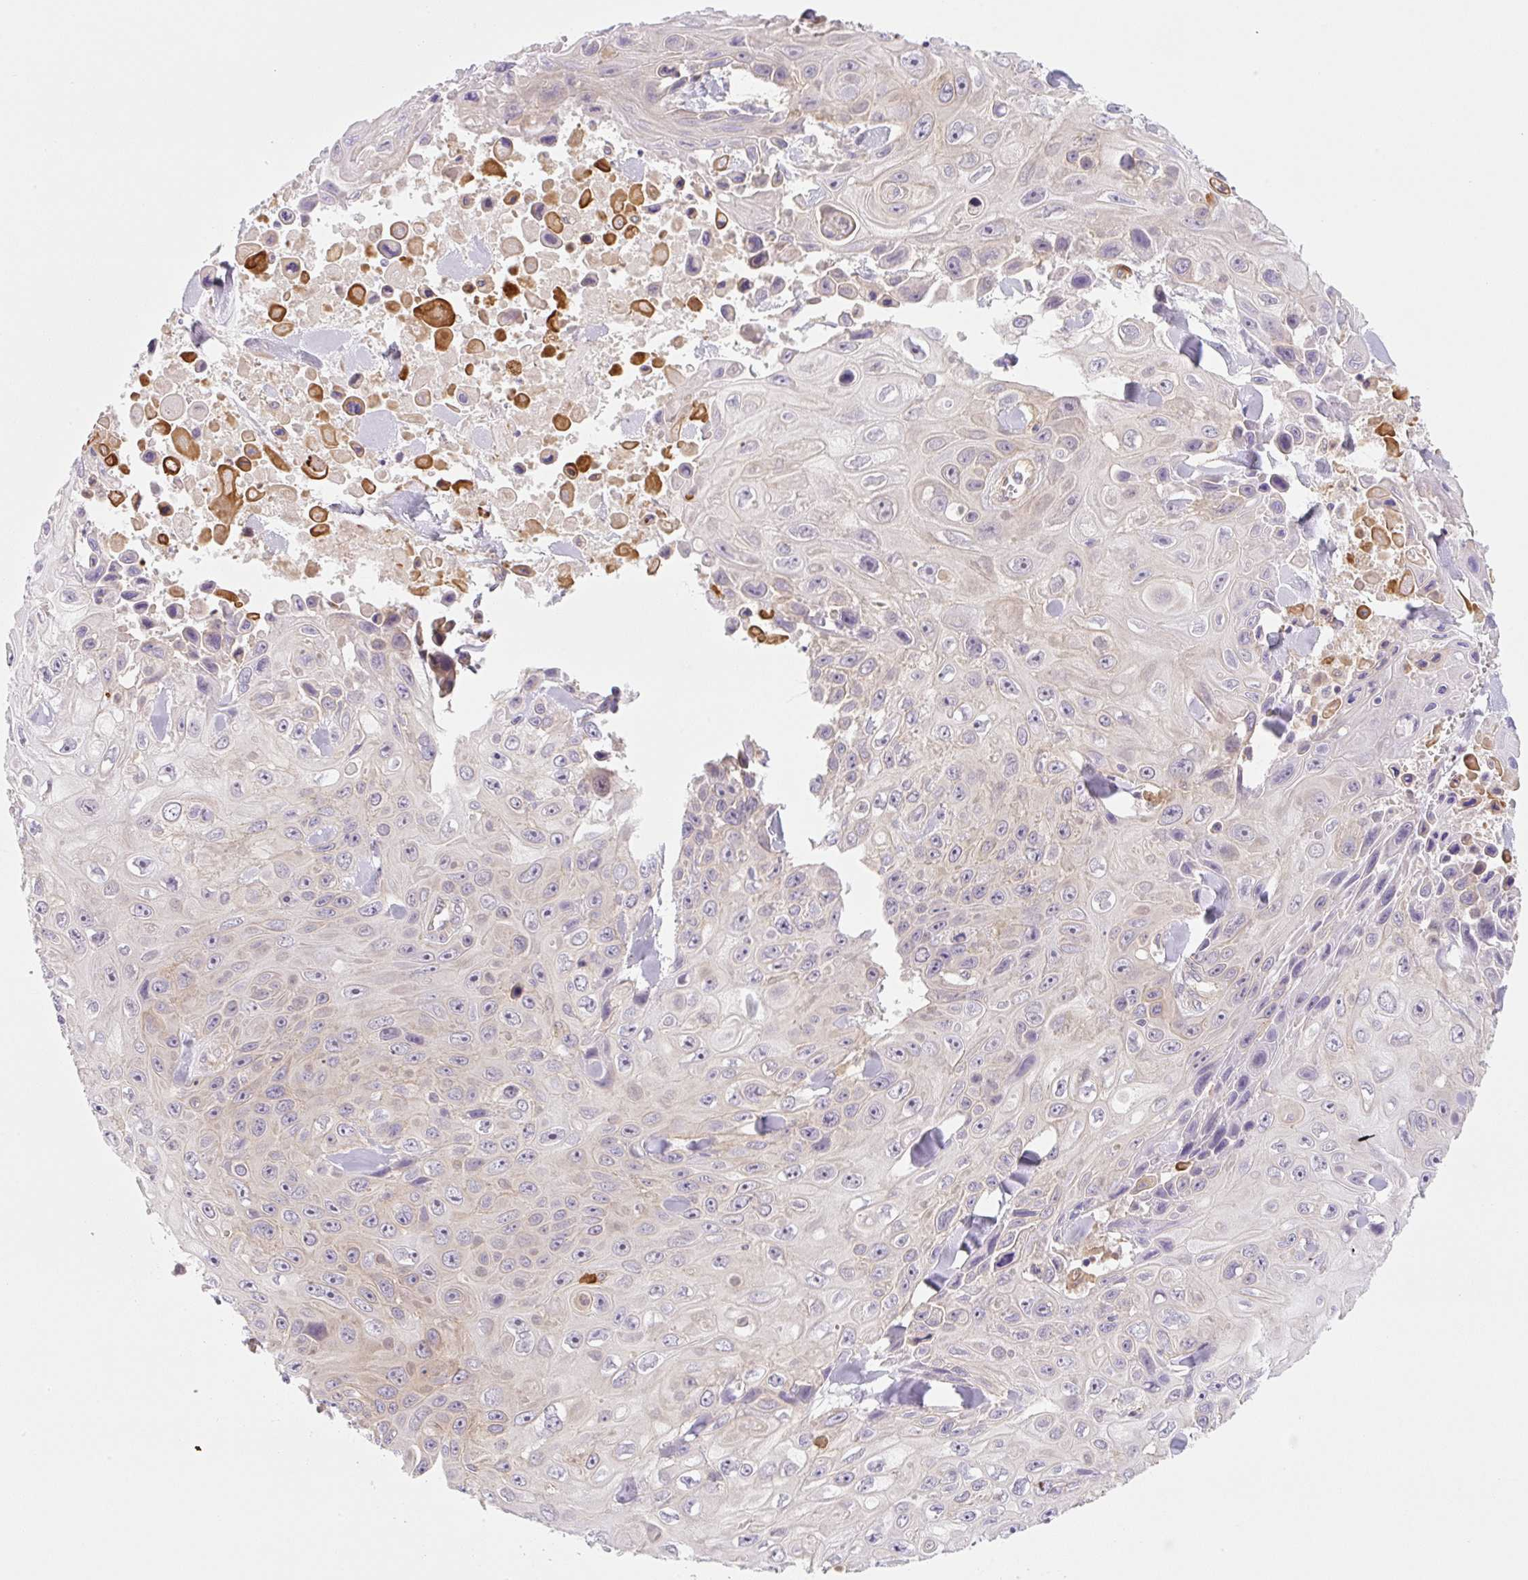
{"staining": {"intensity": "weak", "quantity": "<25%", "location": "cytoplasmic/membranous"}, "tissue": "skin cancer", "cell_type": "Tumor cells", "image_type": "cancer", "snomed": [{"axis": "morphology", "description": "Squamous cell carcinoma, NOS"}, {"axis": "topography", "description": "Skin"}], "caption": "A histopathology image of human squamous cell carcinoma (skin) is negative for staining in tumor cells.", "gene": "OMA1", "patient": {"sex": "male", "age": 82}}